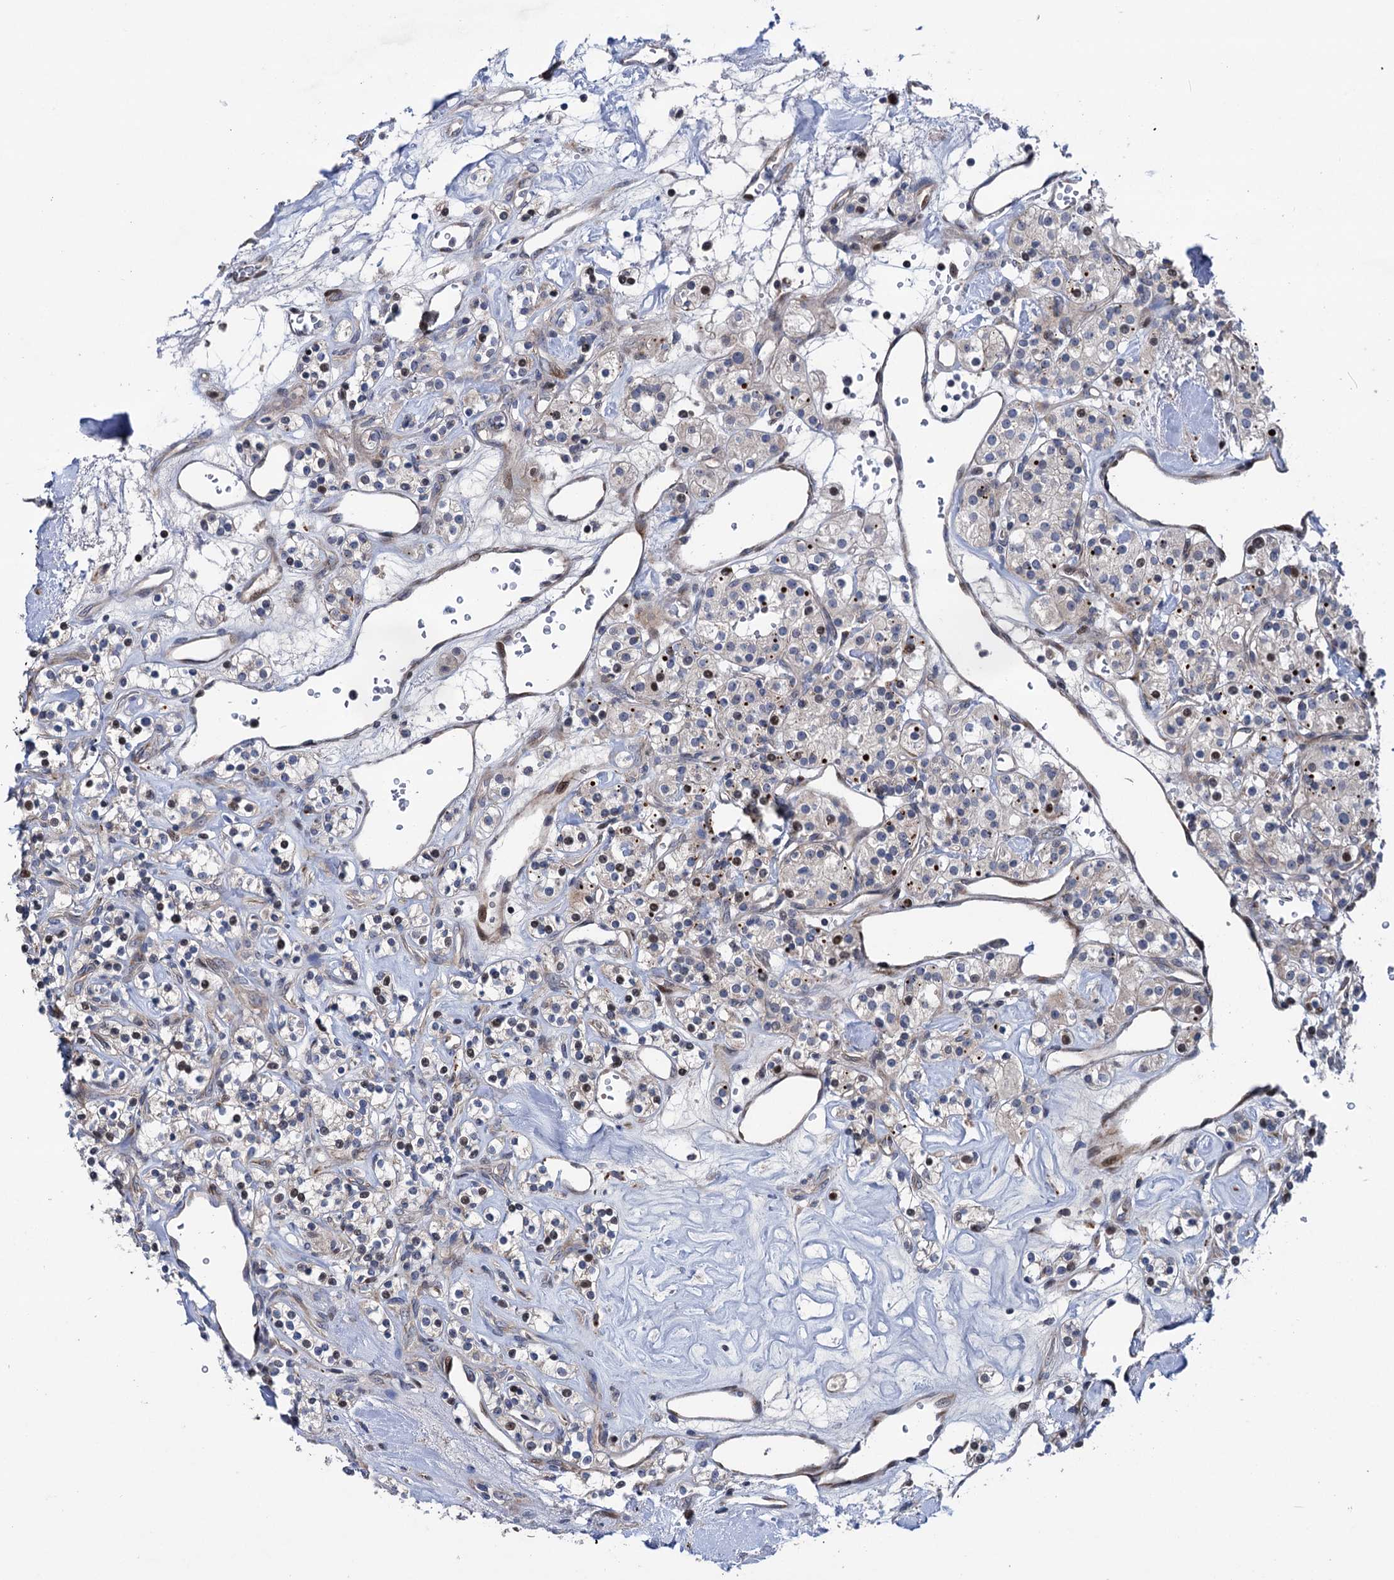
{"staining": {"intensity": "negative", "quantity": "none", "location": "none"}, "tissue": "renal cancer", "cell_type": "Tumor cells", "image_type": "cancer", "snomed": [{"axis": "morphology", "description": "Adenocarcinoma, NOS"}, {"axis": "topography", "description": "Kidney"}], "caption": "An immunohistochemistry (IHC) micrograph of renal adenocarcinoma is shown. There is no staining in tumor cells of renal adenocarcinoma.", "gene": "UBR1", "patient": {"sex": "male", "age": 77}}